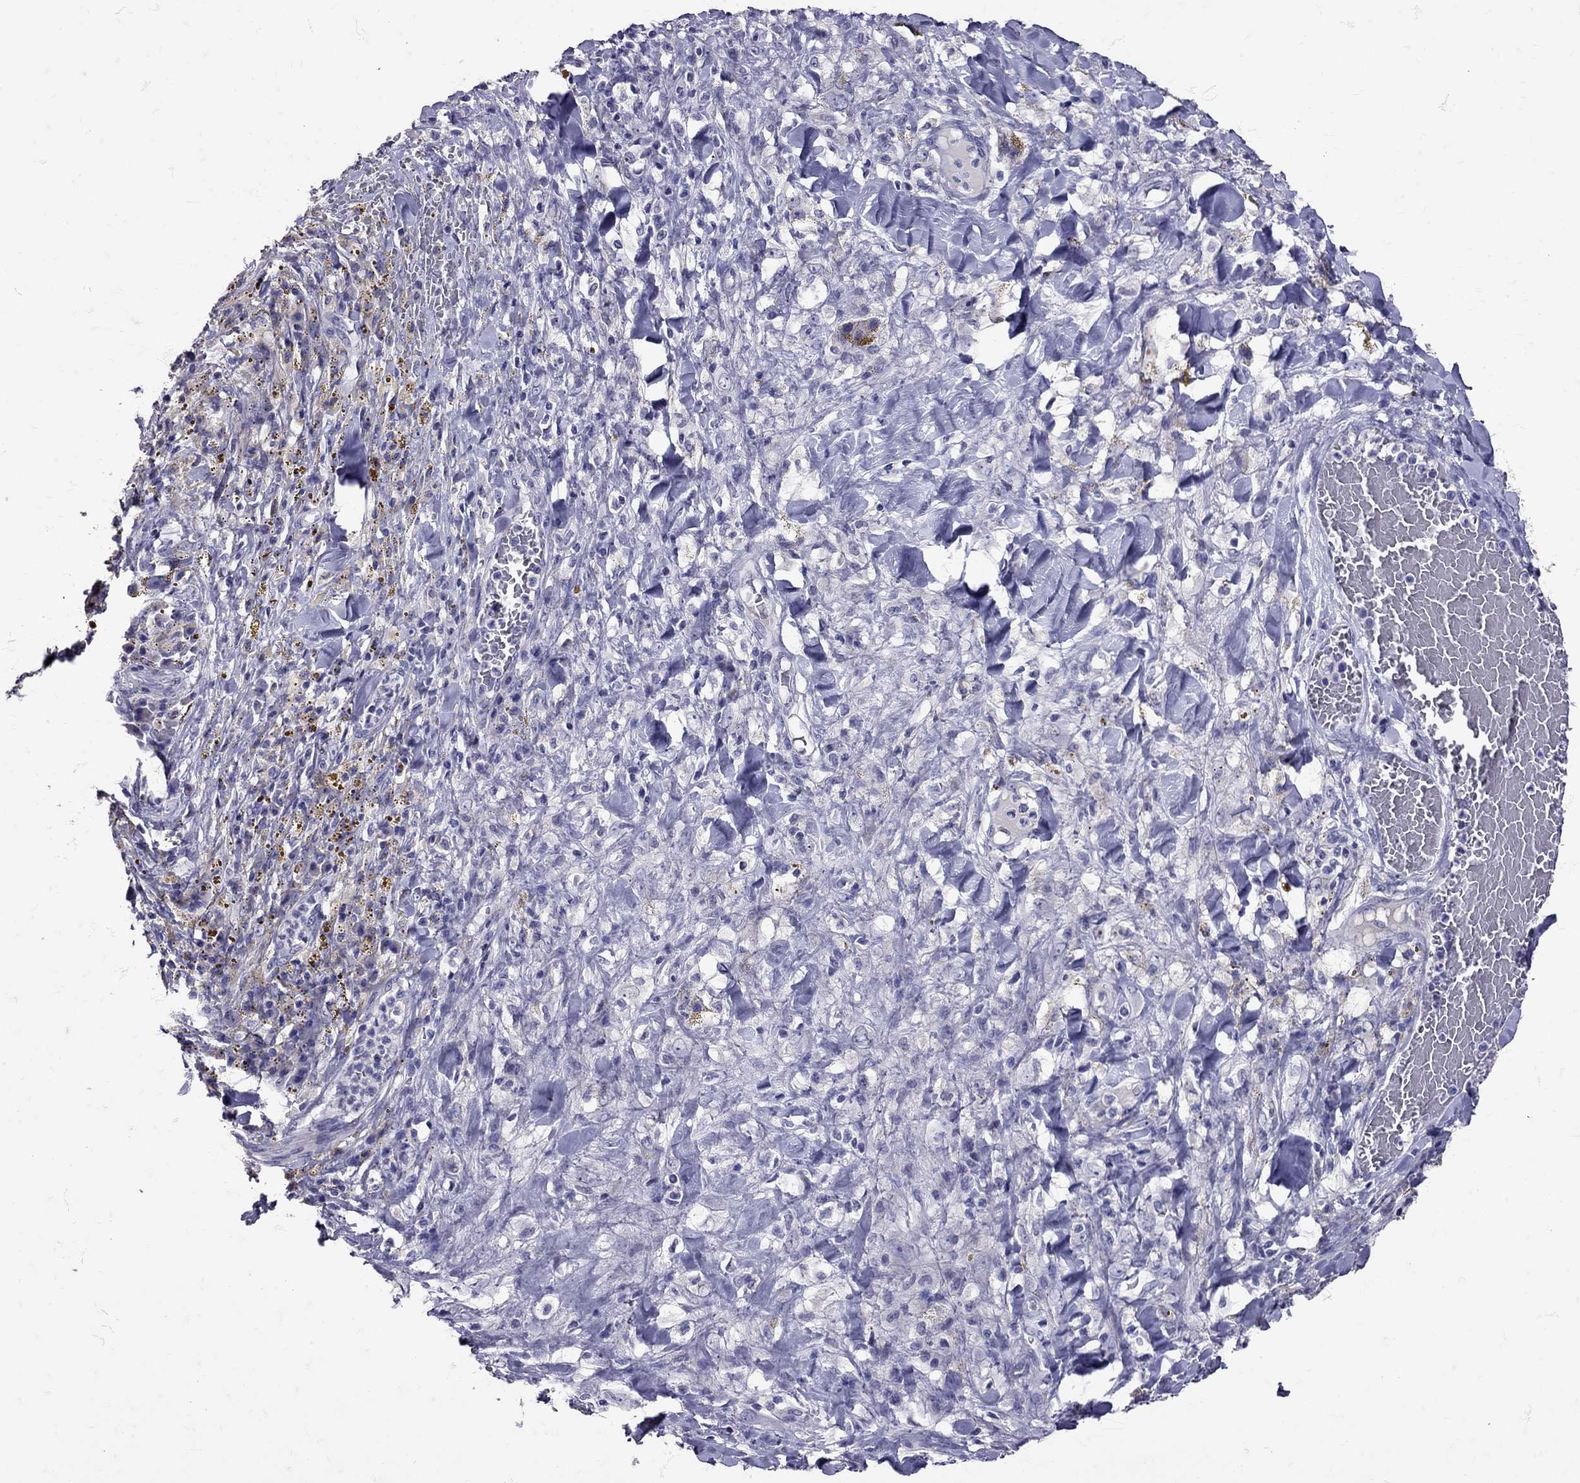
{"staining": {"intensity": "negative", "quantity": "none", "location": "none"}, "tissue": "melanoma", "cell_type": "Tumor cells", "image_type": "cancer", "snomed": [{"axis": "morphology", "description": "Malignant melanoma, NOS"}, {"axis": "topography", "description": "Skin"}], "caption": "Malignant melanoma was stained to show a protein in brown. There is no significant expression in tumor cells. Brightfield microscopy of immunohistochemistry (IHC) stained with DAB (brown) and hematoxylin (blue), captured at high magnification.", "gene": "SST", "patient": {"sex": "female", "age": 91}}